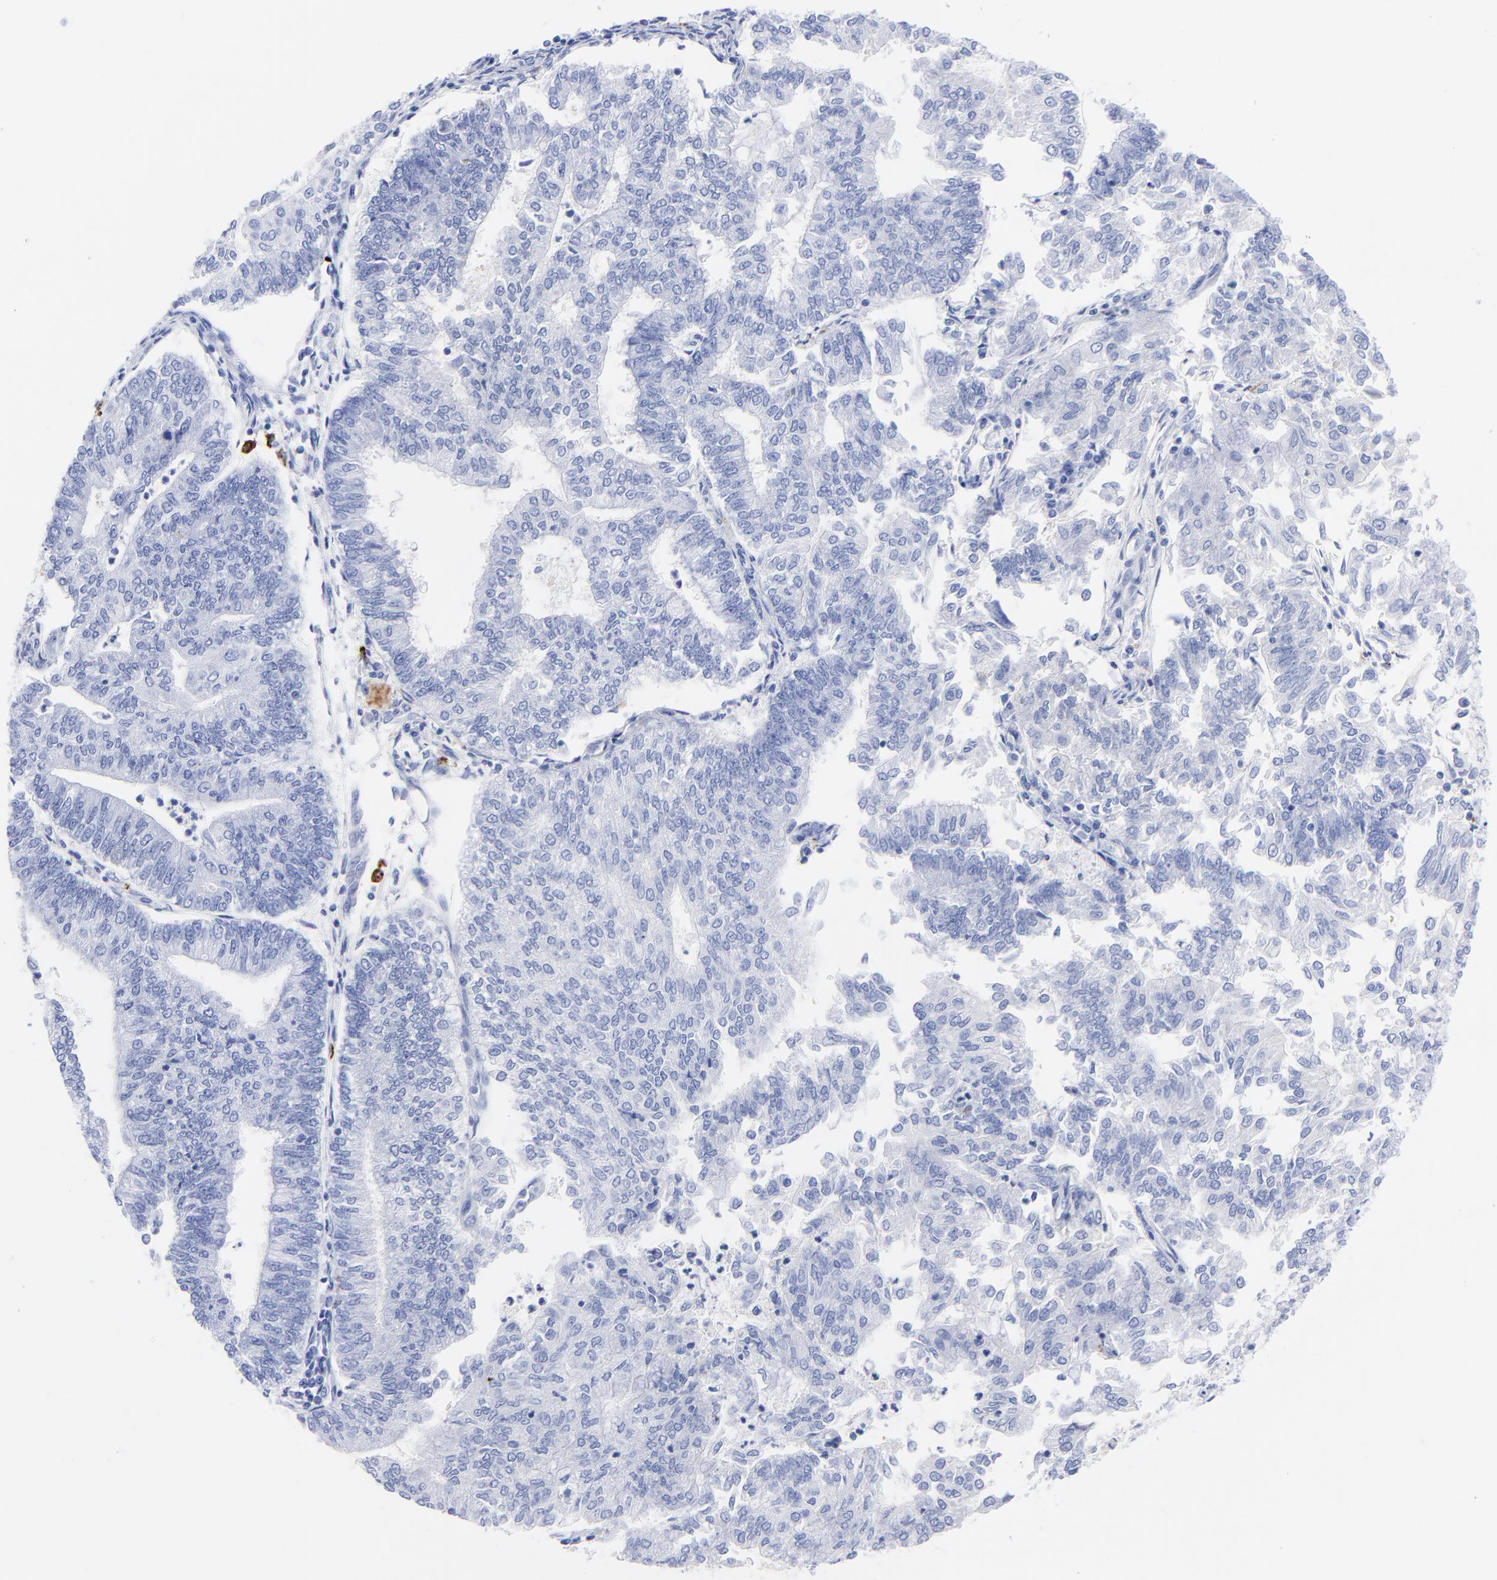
{"staining": {"intensity": "negative", "quantity": "none", "location": "none"}, "tissue": "endometrial cancer", "cell_type": "Tumor cells", "image_type": "cancer", "snomed": [{"axis": "morphology", "description": "Adenocarcinoma, NOS"}, {"axis": "topography", "description": "Endometrium"}], "caption": "This is a photomicrograph of immunohistochemistry staining of endometrial cancer, which shows no expression in tumor cells. (DAB immunohistochemistry (IHC) with hematoxylin counter stain).", "gene": "CPVL", "patient": {"sex": "female", "age": 59}}